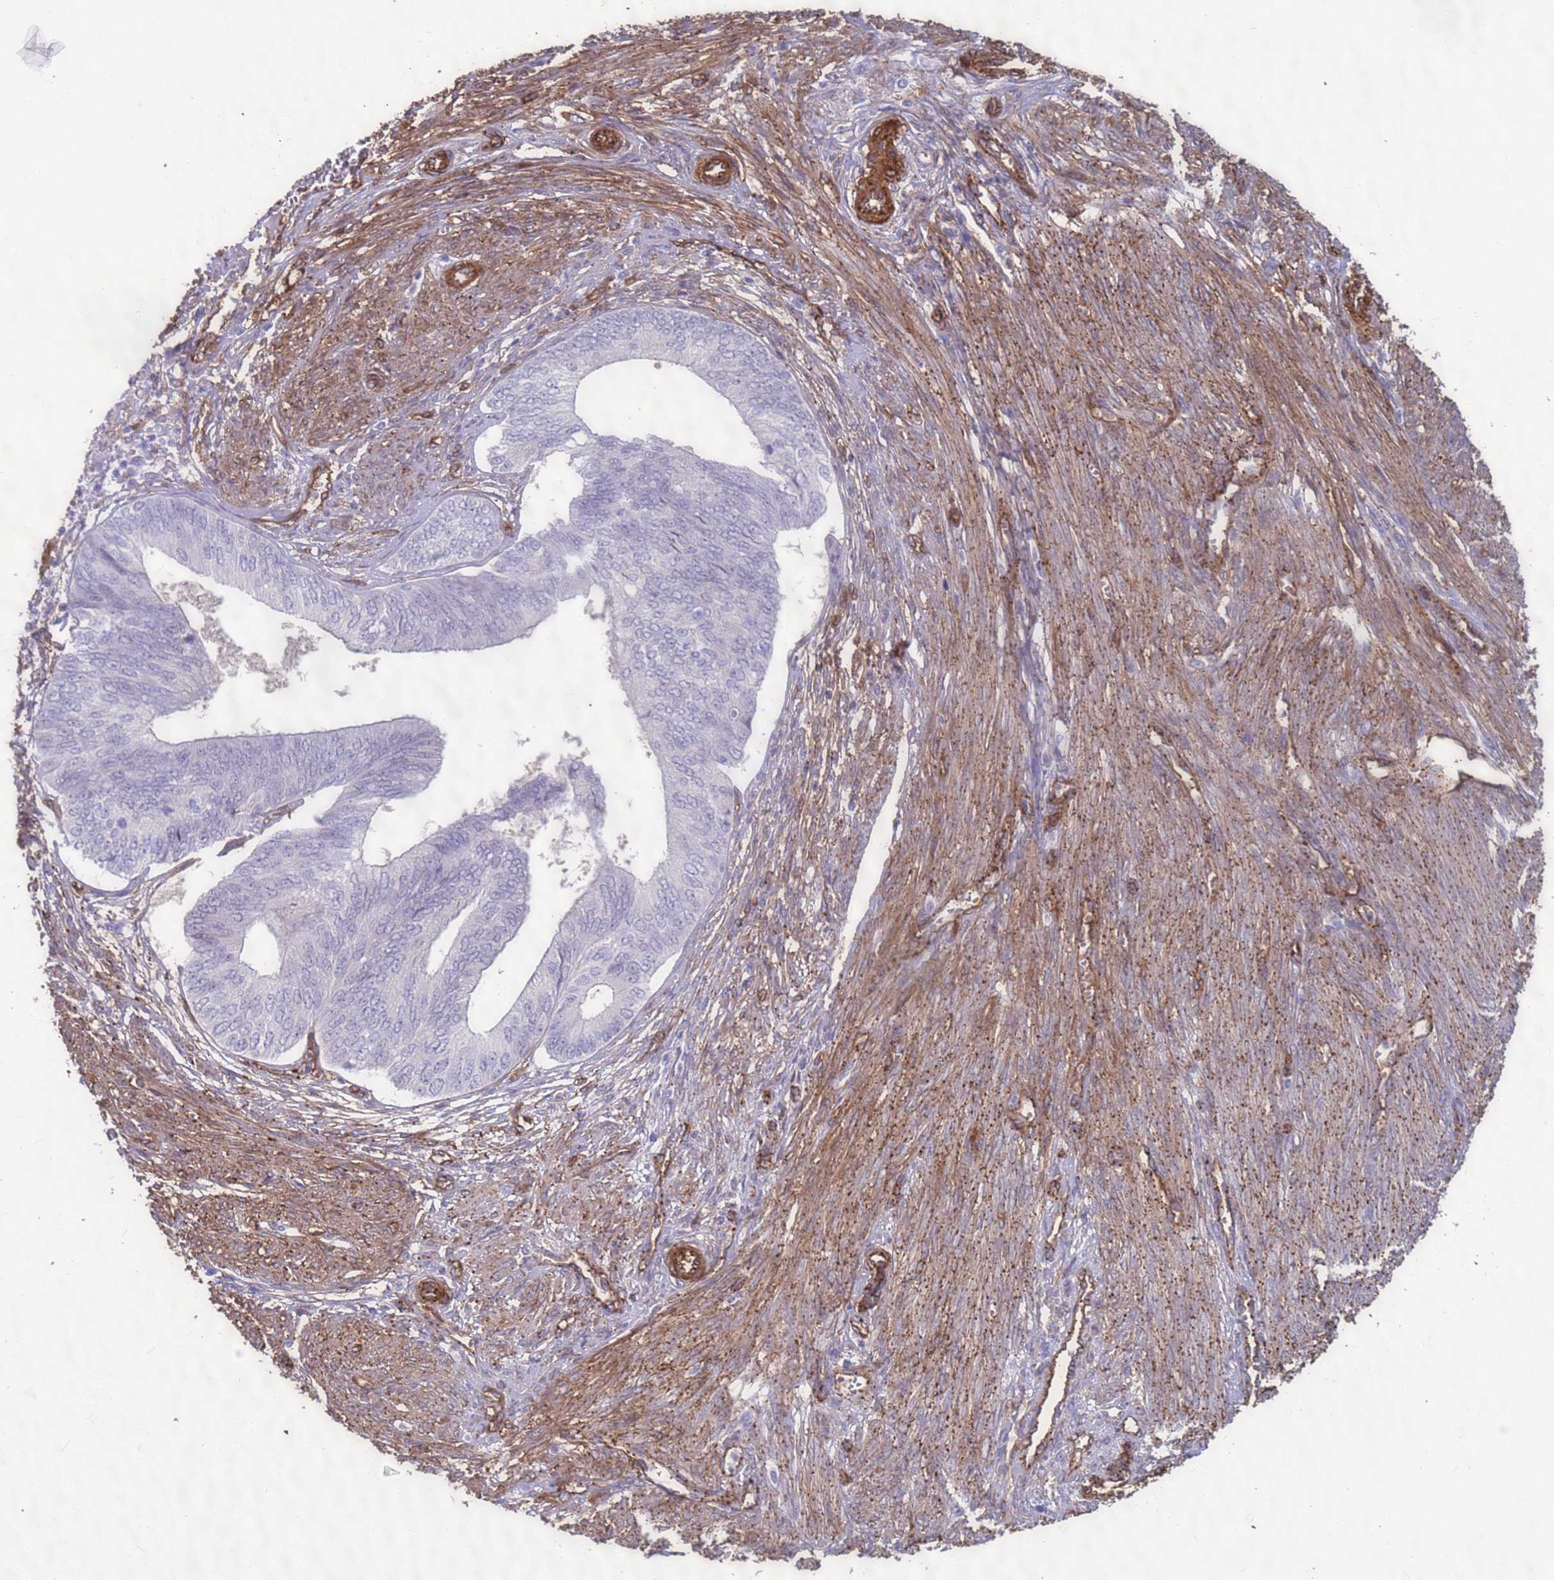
{"staining": {"intensity": "negative", "quantity": "none", "location": "none"}, "tissue": "endometrial cancer", "cell_type": "Tumor cells", "image_type": "cancer", "snomed": [{"axis": "morphology", "description": "Adenocarcinoma, NOS"}, {"axis": "topography", "description": "Endometrium"}], "caption": "DAB immunohistochemical staining of endometrial adenocarcinoma demonstrates no significant expression in tumor cells.", "gene": "EHD2", "patient": {"sex": "female", "age": 68}}